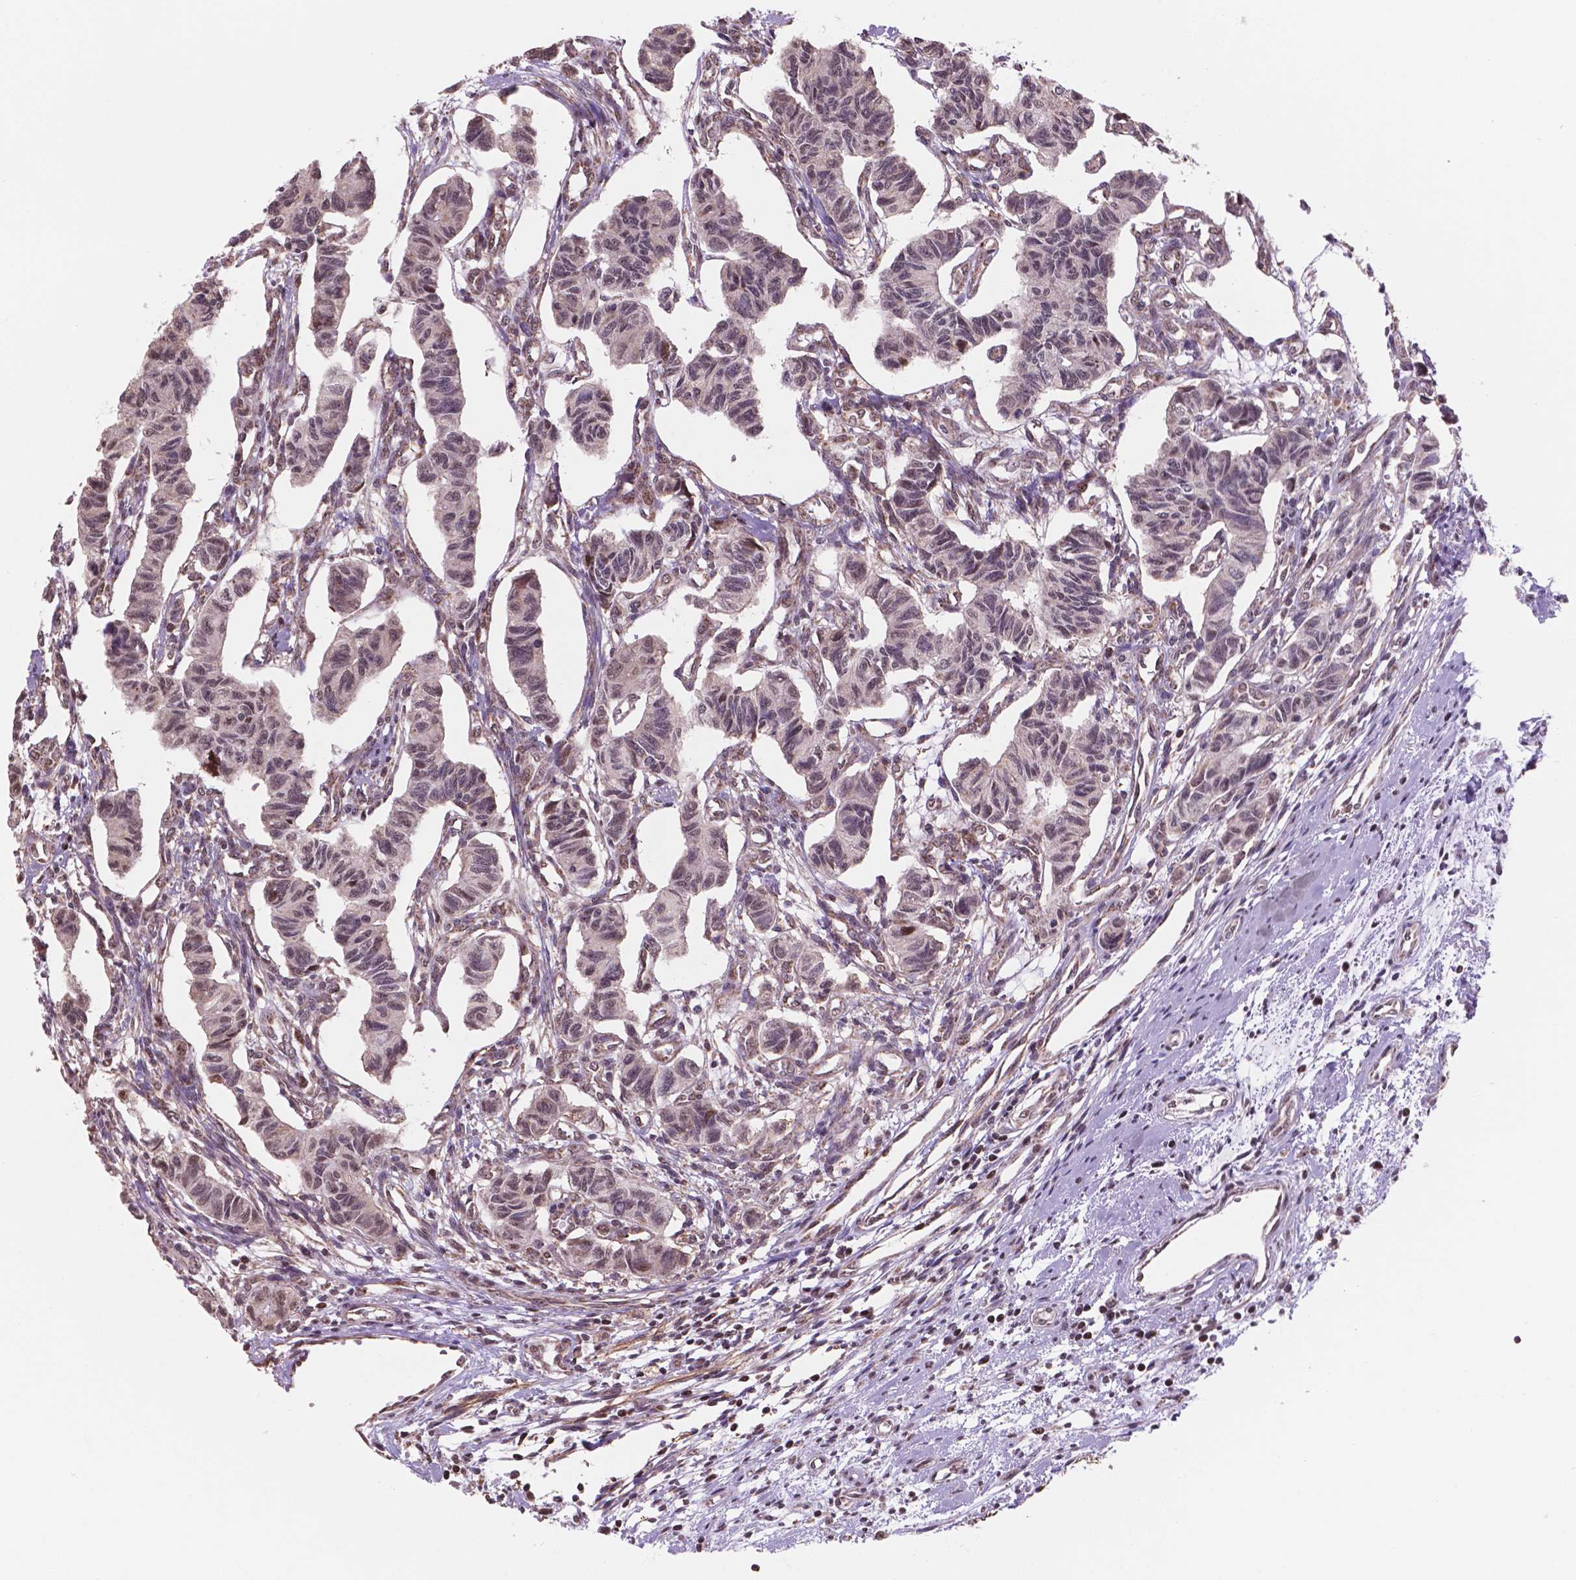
{"staining": {"intensity": "moderate", "quantity": "<25%", "location": "cytoplasmic/membranous,nuclear"}, "tissue": "carcinoid", "cell_type": "Tumor cells", "image_type": "cancer", "snomed": [{"axis": "morphology", "description": "Carcinoid, malignant, NOS"}, {"axis": "topography", "description": "Kidney"}], "caption": "IHC (DAB (3,3'-diaminobenzidine)) staining of human carcinoid reveals moderate cytoplasmic/membranous and nuclear protein staining in approximately <25% of tumor cells. (Stains: DAB in brown, nuclei in blue, Microscopy: brightfield microscopy at high magnification).", "gene": "NDUFA10", "patient": {"sex": "female", "age": 41}}